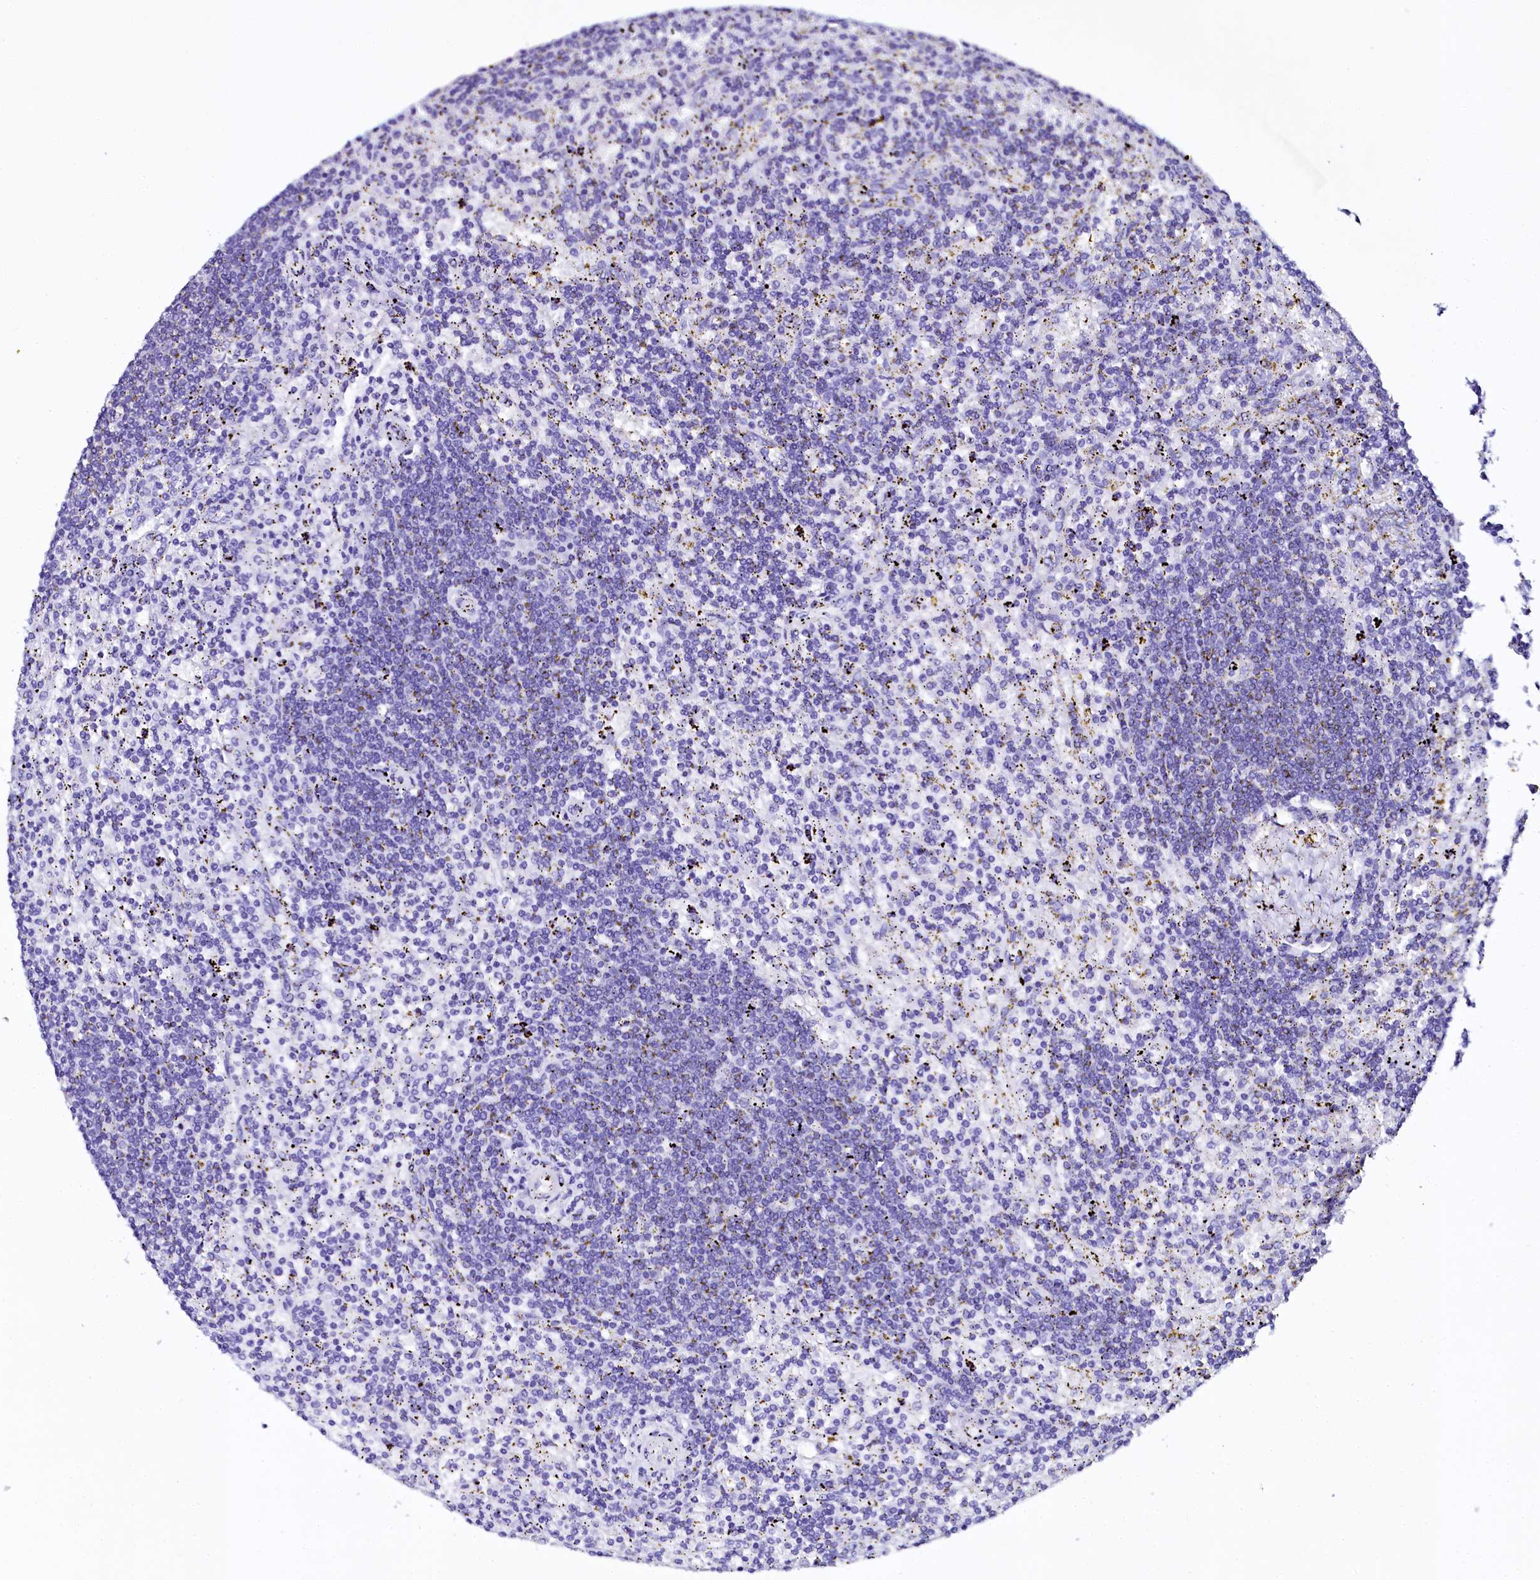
{"staining": {"intensity": "negative", "quantity": "none", "location": "none"}, "tissue": "lymphoma", "cell_type": "Tumor cells", "image_type": "cancer", "snomed": [{"axis": "morphology", "description": "Malignant lymphoma, non-Hodgkin's type, Low grade"}, {"axis": "topography", "description": "Spleen"}], "caption": "An IHC photomicrograph of lymphoma is shown. There is no staining in tumor cells of lymphoma. (Brightfield microscopy of DAB (3,3'-diaminobenzidine) immunohistochemistry (IHC) at high magnification).", "gene": "SORD", "patient": {"sex": "male", "age": 76}}